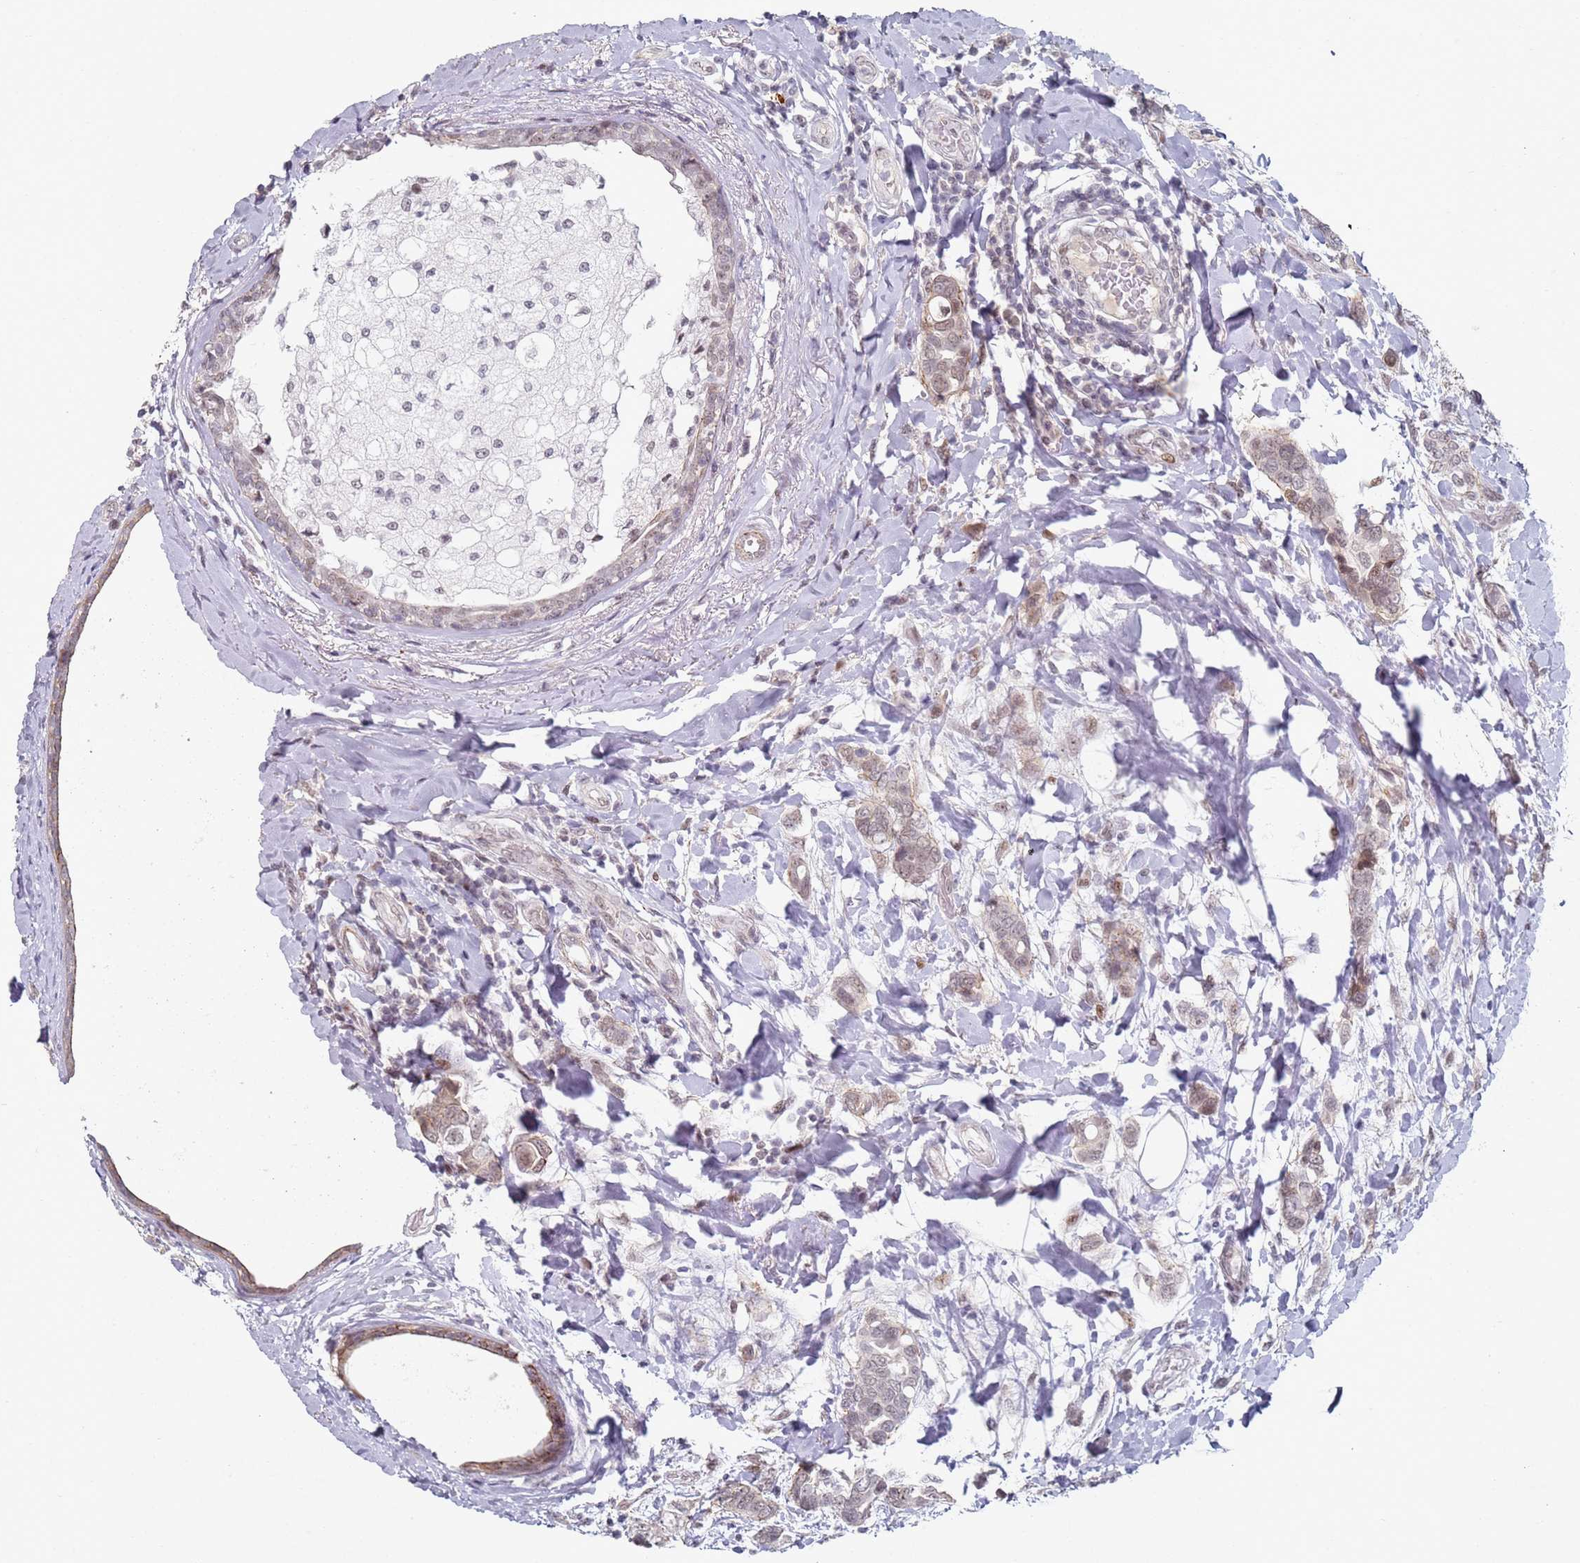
{"staining": {"intensity": "weak", "quantity": ">75%", "location": "cytoplasmic/membranous,nuclear"}, "tissue": "breast cancer", "cell_type": "Tumor cells", "image_type": "cancer", "snomed": [{"axis": "morphology", "description": "Lobular carcinoma"}, {"axis": "topography", "description": "Breast"}], "caption": "Lobular carcinoma (breast) stained with immunohistochemistry (IHC) displays weak cytoplasmic/membranous and nuclear positivity in approximately >75% of tumor cells. (brown staining indicates protein expression, while blue staining denotes nuclei).", "gene": "ATF6B", "patient": {"sex": "female", "age": 51}}